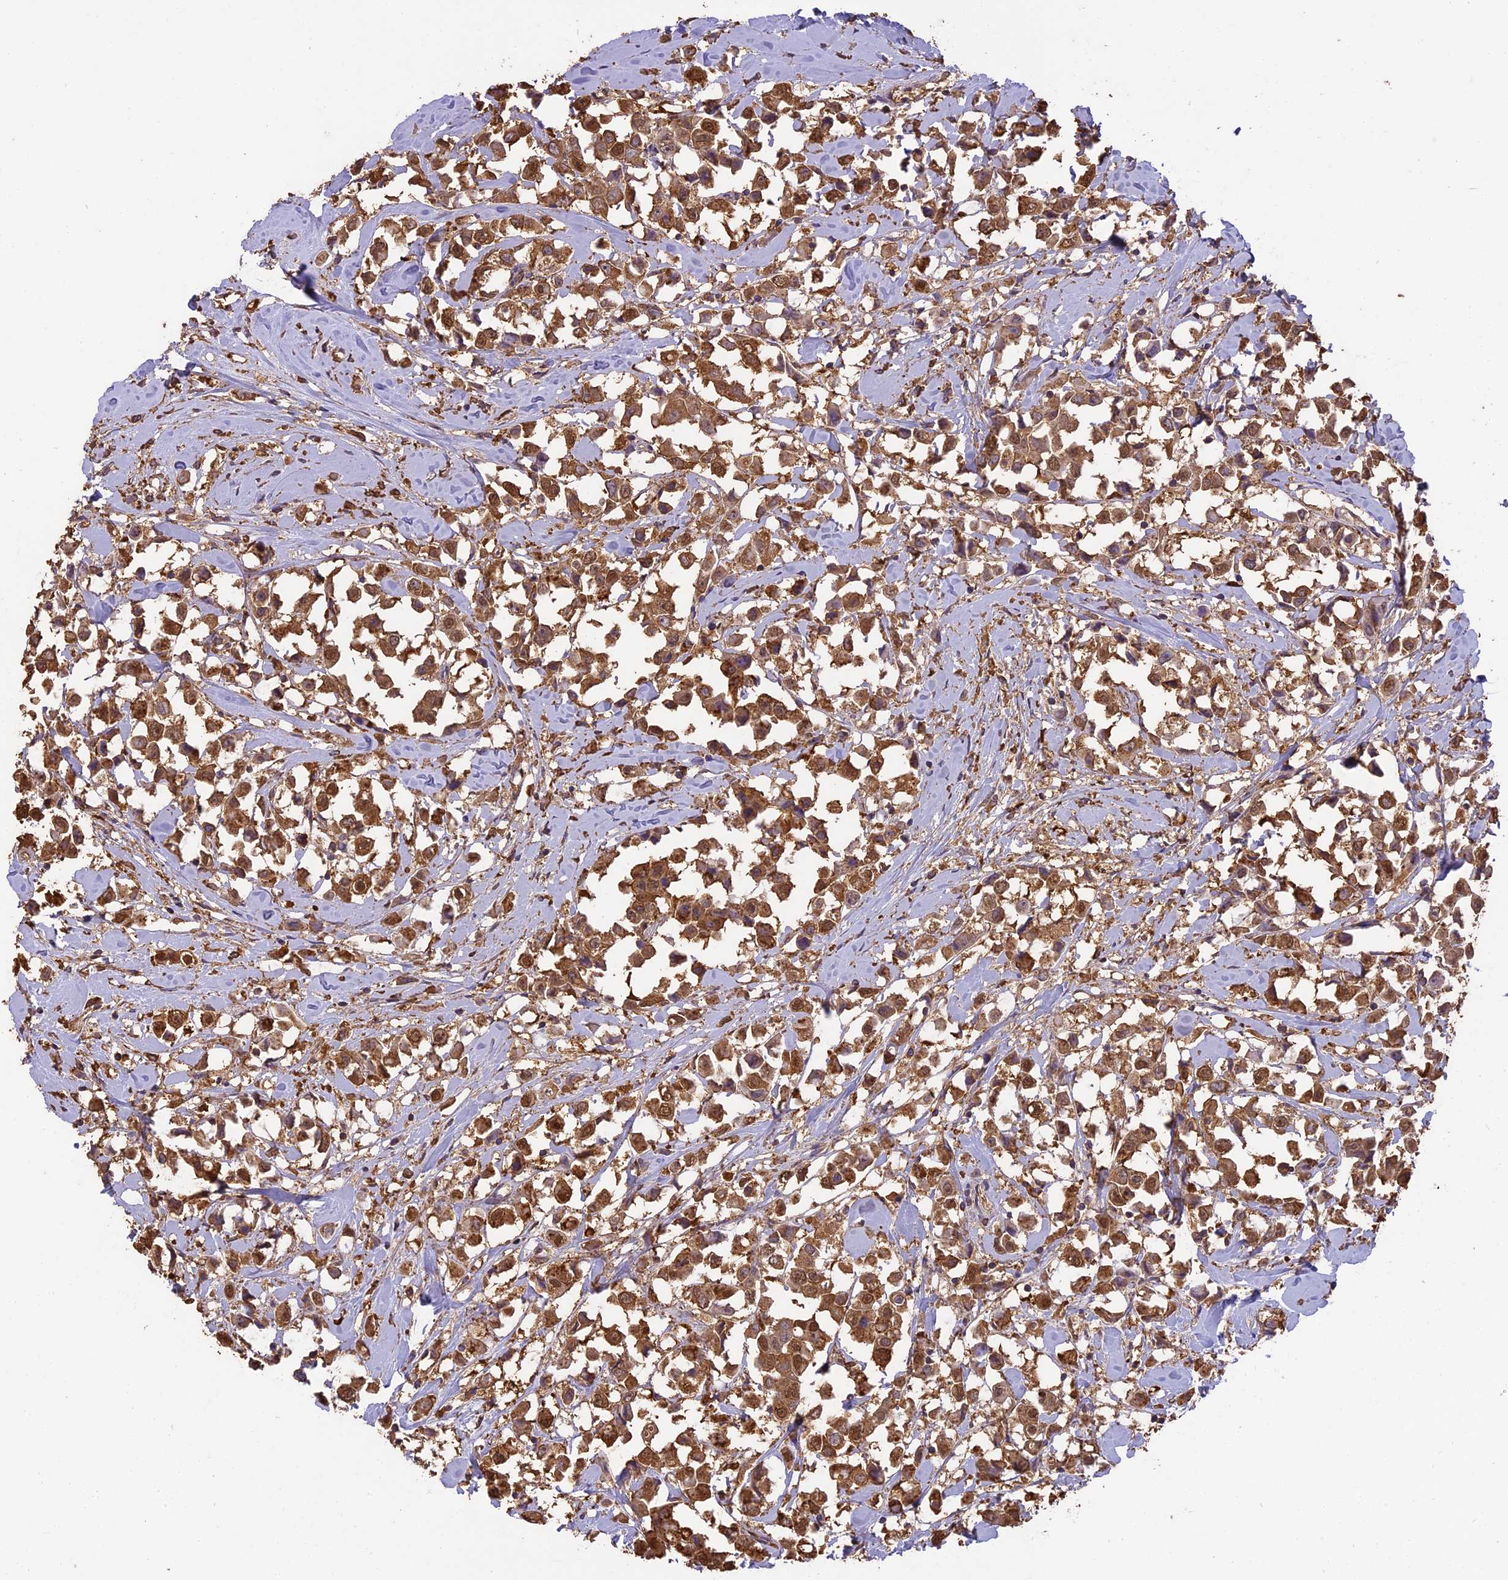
{"staining": {"intensity": "moderate", "quantity": ">75%", "location": "cytoplasmic/membranous,nuclear"}, "tissue": "breast cancer", "cell_type": "Tumor cells", "image_type": "cancer", "snomed": [{"axis": "morphology", "description": "Duct carcinoma"}, {"axis": "topography", "description": "Breast"}], "caption": "Moderate cytoplasmic/membranous and nuclear positivity for a protein is appreciated in about >75% of tumor cells of invasive ductal carcinoma (breast) using IHC.", "gene": "ARHGAP19", "patient": {"sex": "female", "age": 61}}